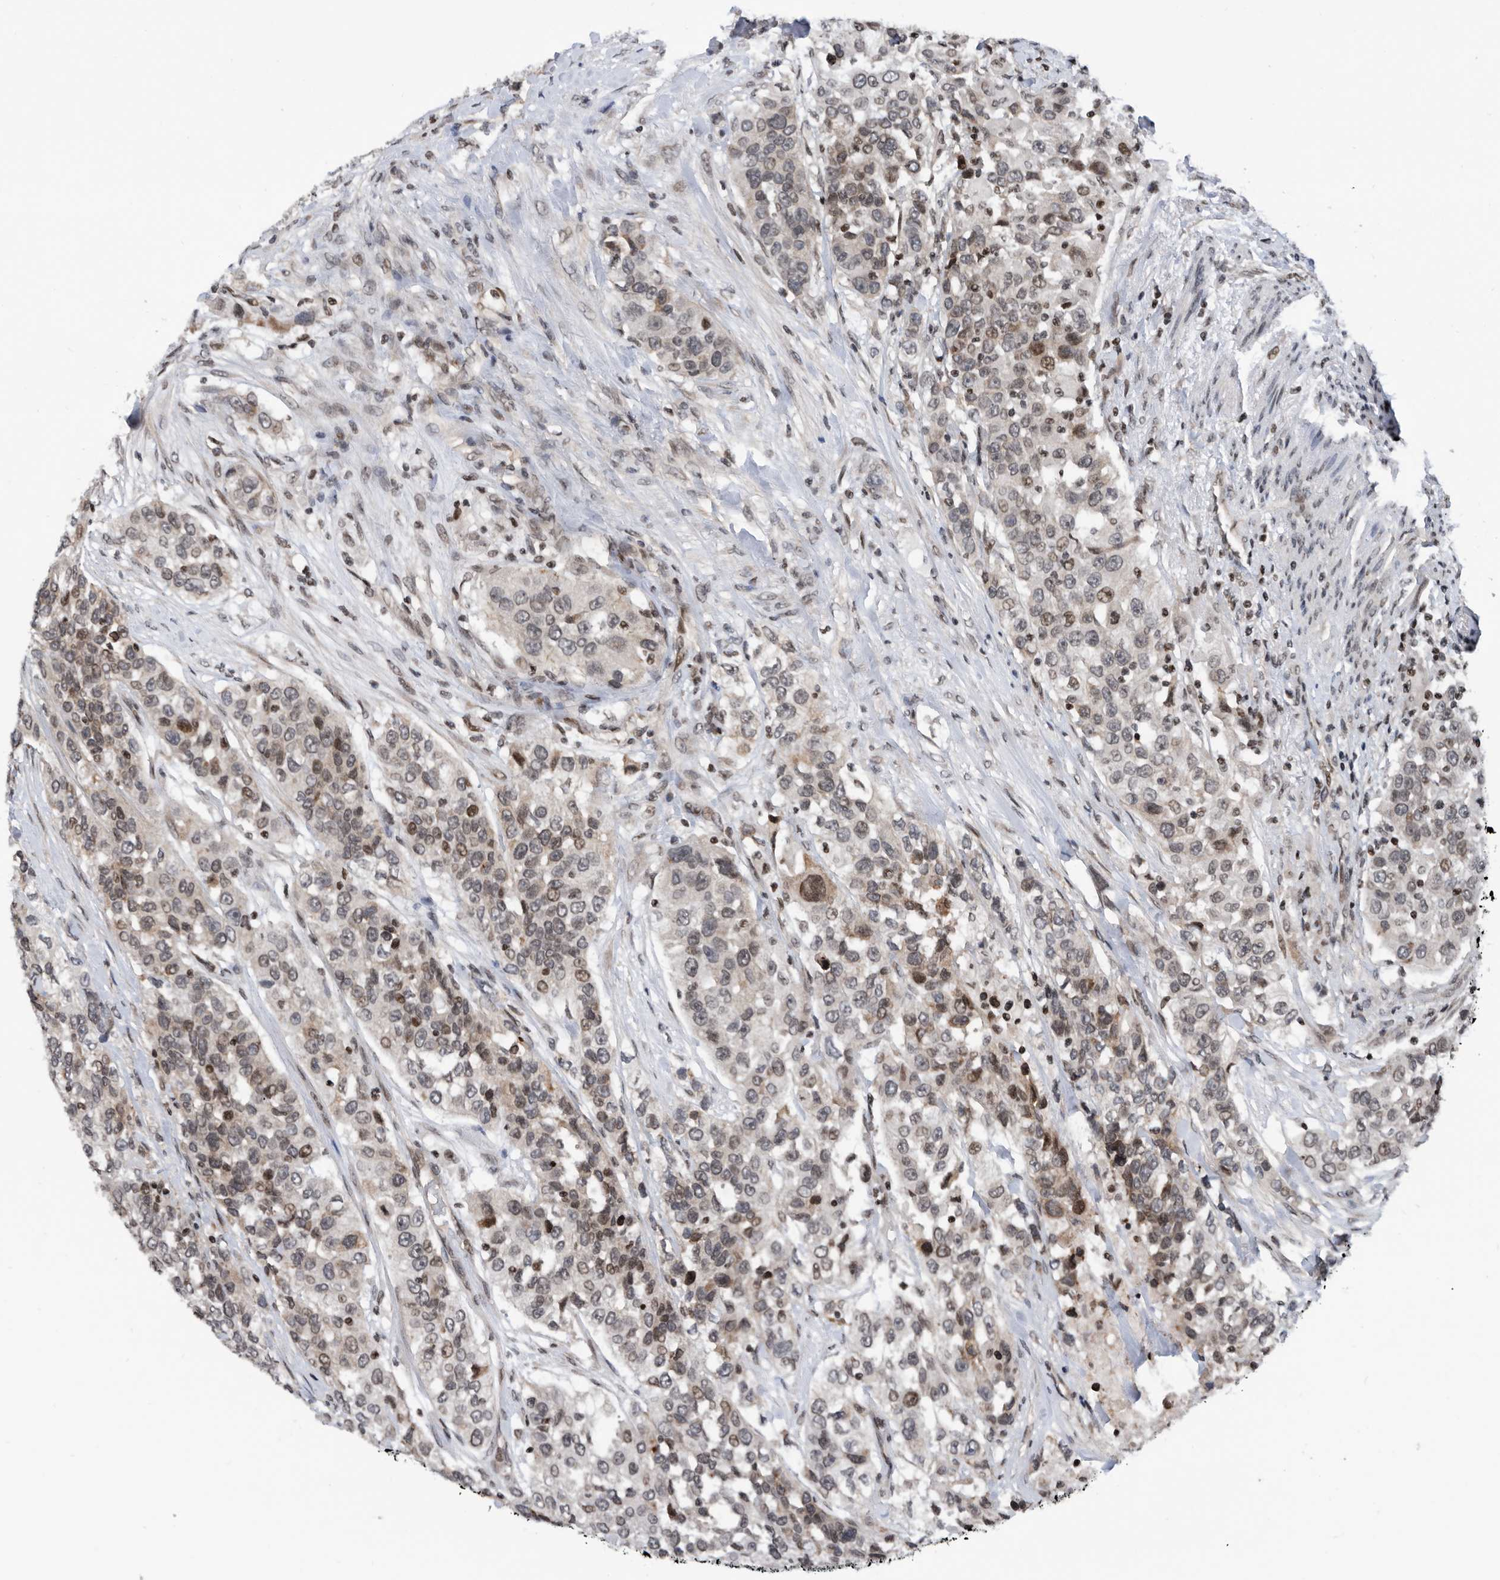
{"staining": {"intensity": "moderate", "quantity": "<25%", "location": "nuclear"}, "tissue": "urothelial cancer", "cell_type": "Tumor cells", "image_type": "cancer", "snomed": [{"axis": "morphology", "description": "Urothelial carcinoma, High grade"}, {"axis": "topography", "description": "Urinary bladder"}], "caption": "Protein analysis of urothelial carcinoma (high-grade) tissue displays moderate nuclear positivity in approximately <25% of tumor cells.", "gene": "SNRNP48", "patient": {"sex": "female", "age": 80}}